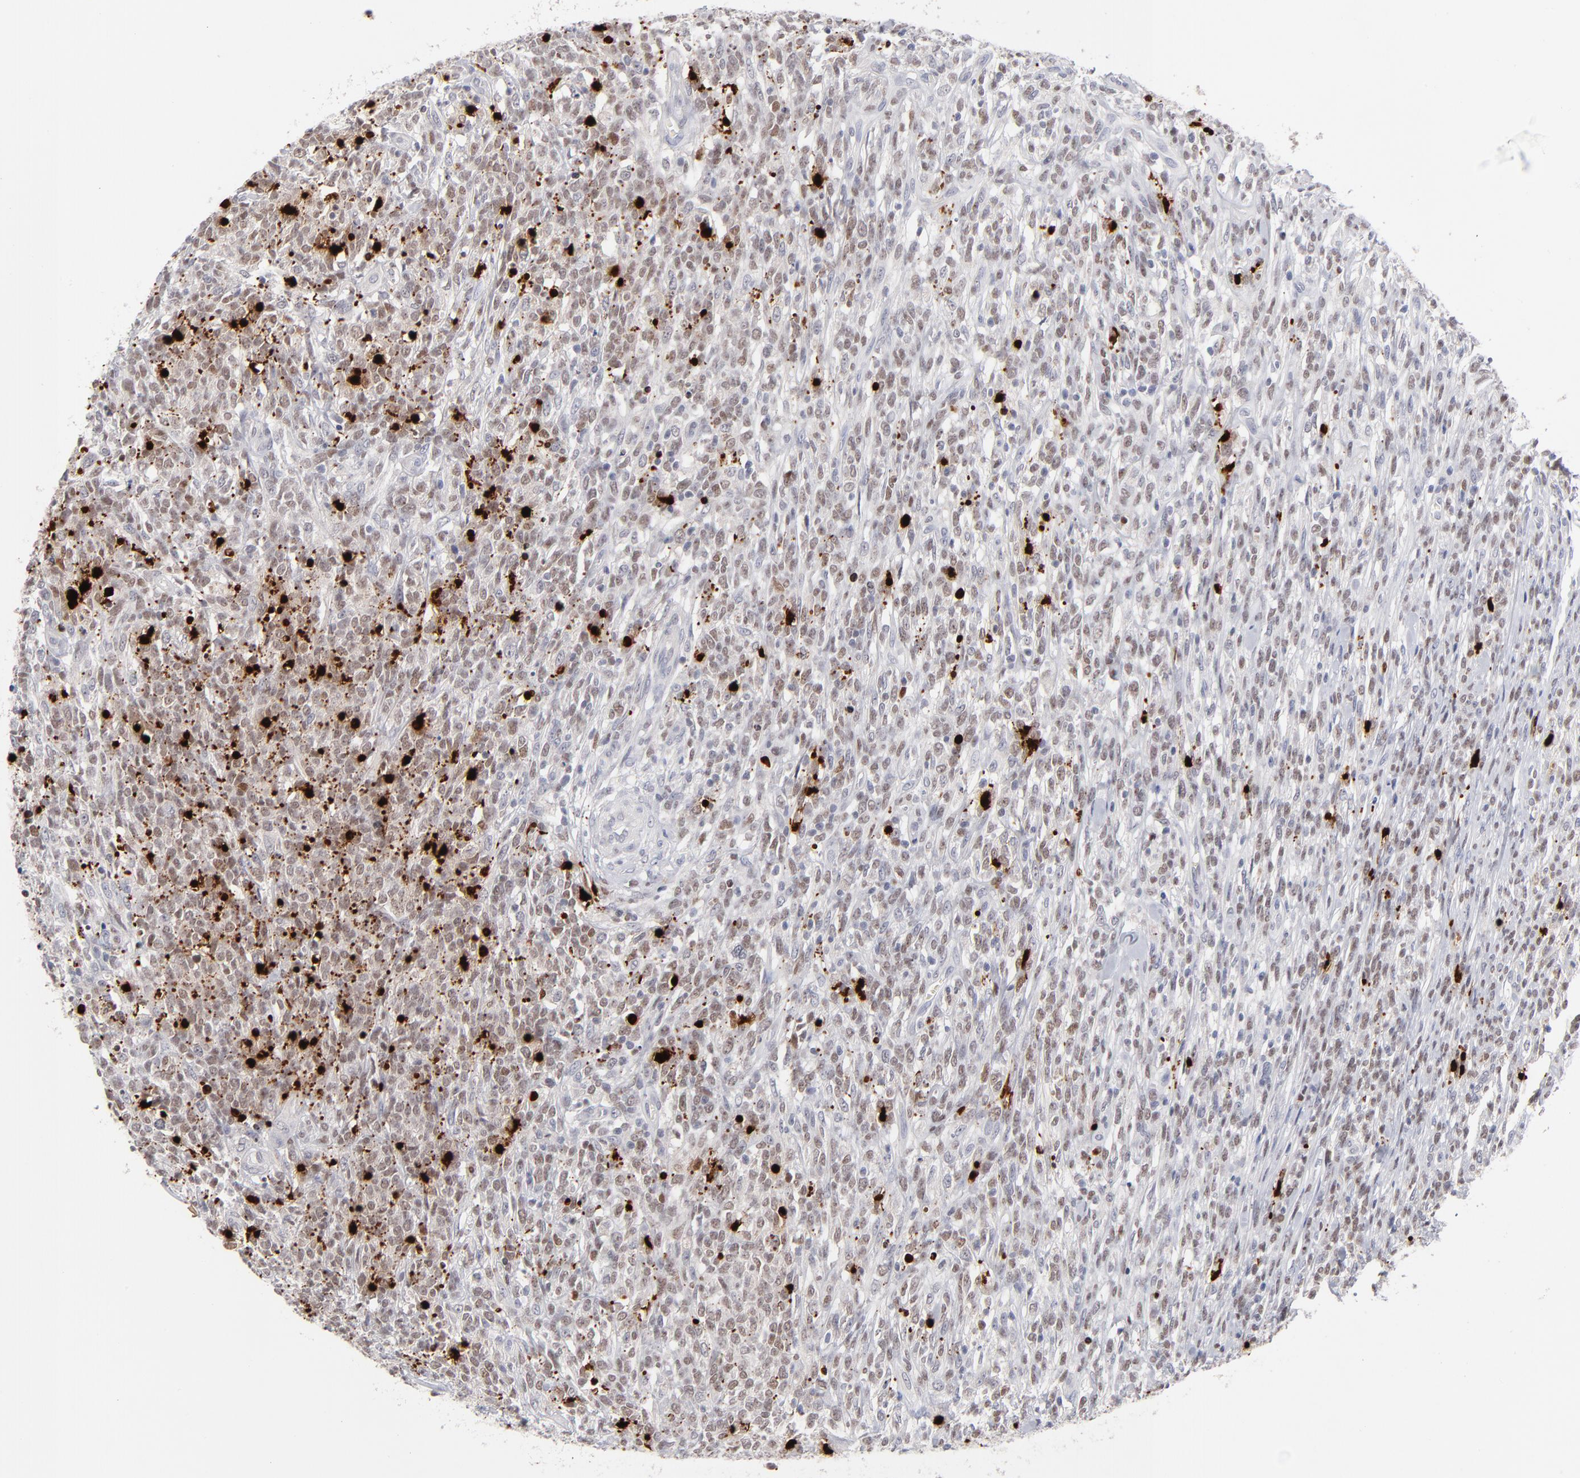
{"staining": {"intensity": "weak", "quantity": "25%-75%", "location": "nuclear"}, "tissue": "lymphoma", "cell_type": "Tumor cells", "image_type": "cancer", "snomed": [{"axis": "morphology", "description": "Malignant lymphoma, non-Hodgkin's type, High grade"}, {"axis": "topography", "description": "Lymph node"}], "caption": "This micrograph exhibits immunohistochemistry (IHC) staining of lymphoma, with low weak nuclear staining in approximately 25%-75% of tumor cells.", "gene": "PARP1", "patient": {"sex": "female", "age": 73}}